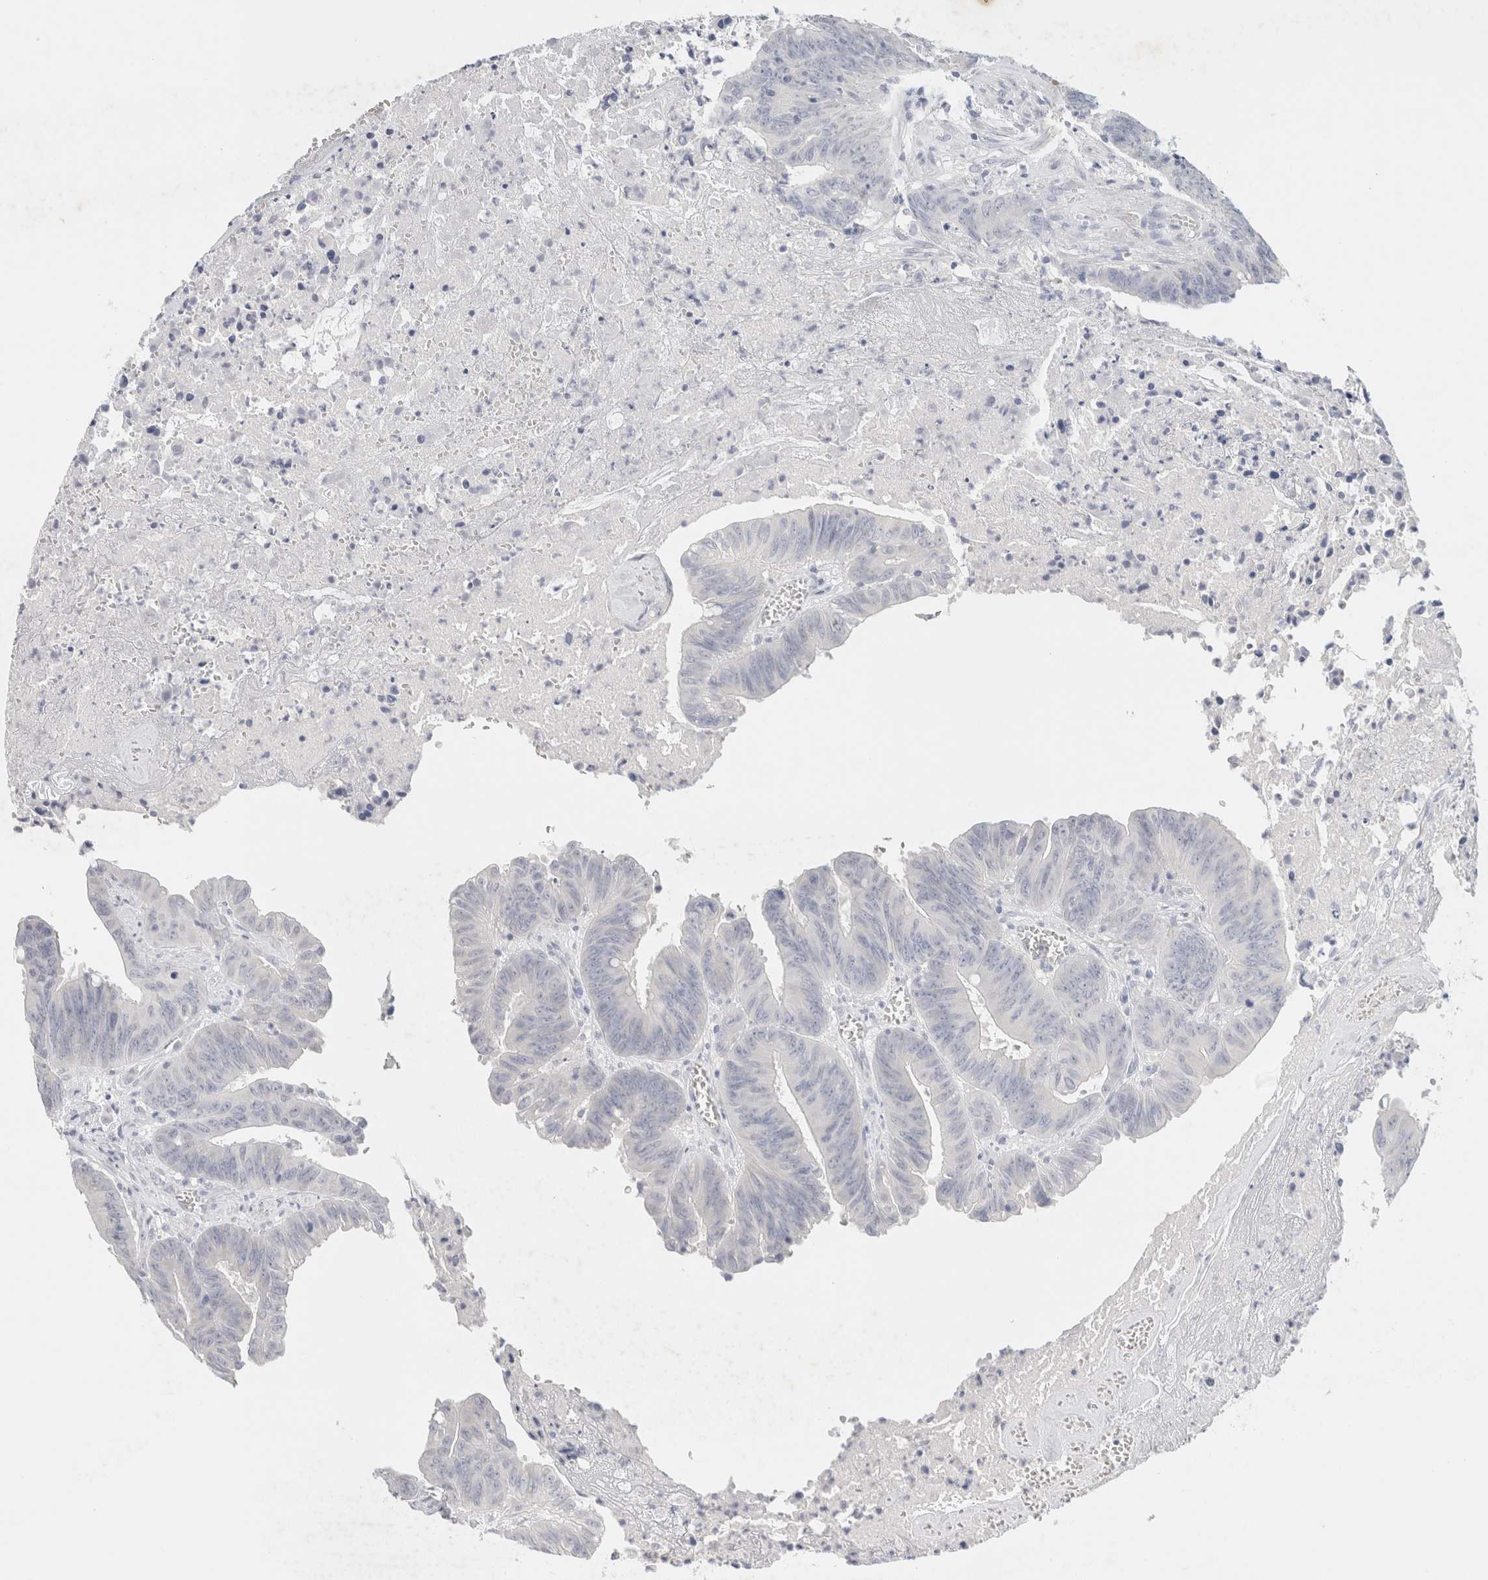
{"staining": {"intensity": "negative", "quantity": "none", "location": "none"}, "tissue": "colorectal cancer", "cell_type": "Tumor cells", "image_type": "cancer", "snomed": [{"axis": "morphology", "description": "Adenocarcinoma, NOS"}, {"axis": "topography", "description": "Colon"}], "caption": "Image shows no significant protein staining in tumor cells of adenocarcinoma (colorectal).", "gene": "NEFM", "patient": {"sex": "male", "age": 45}}